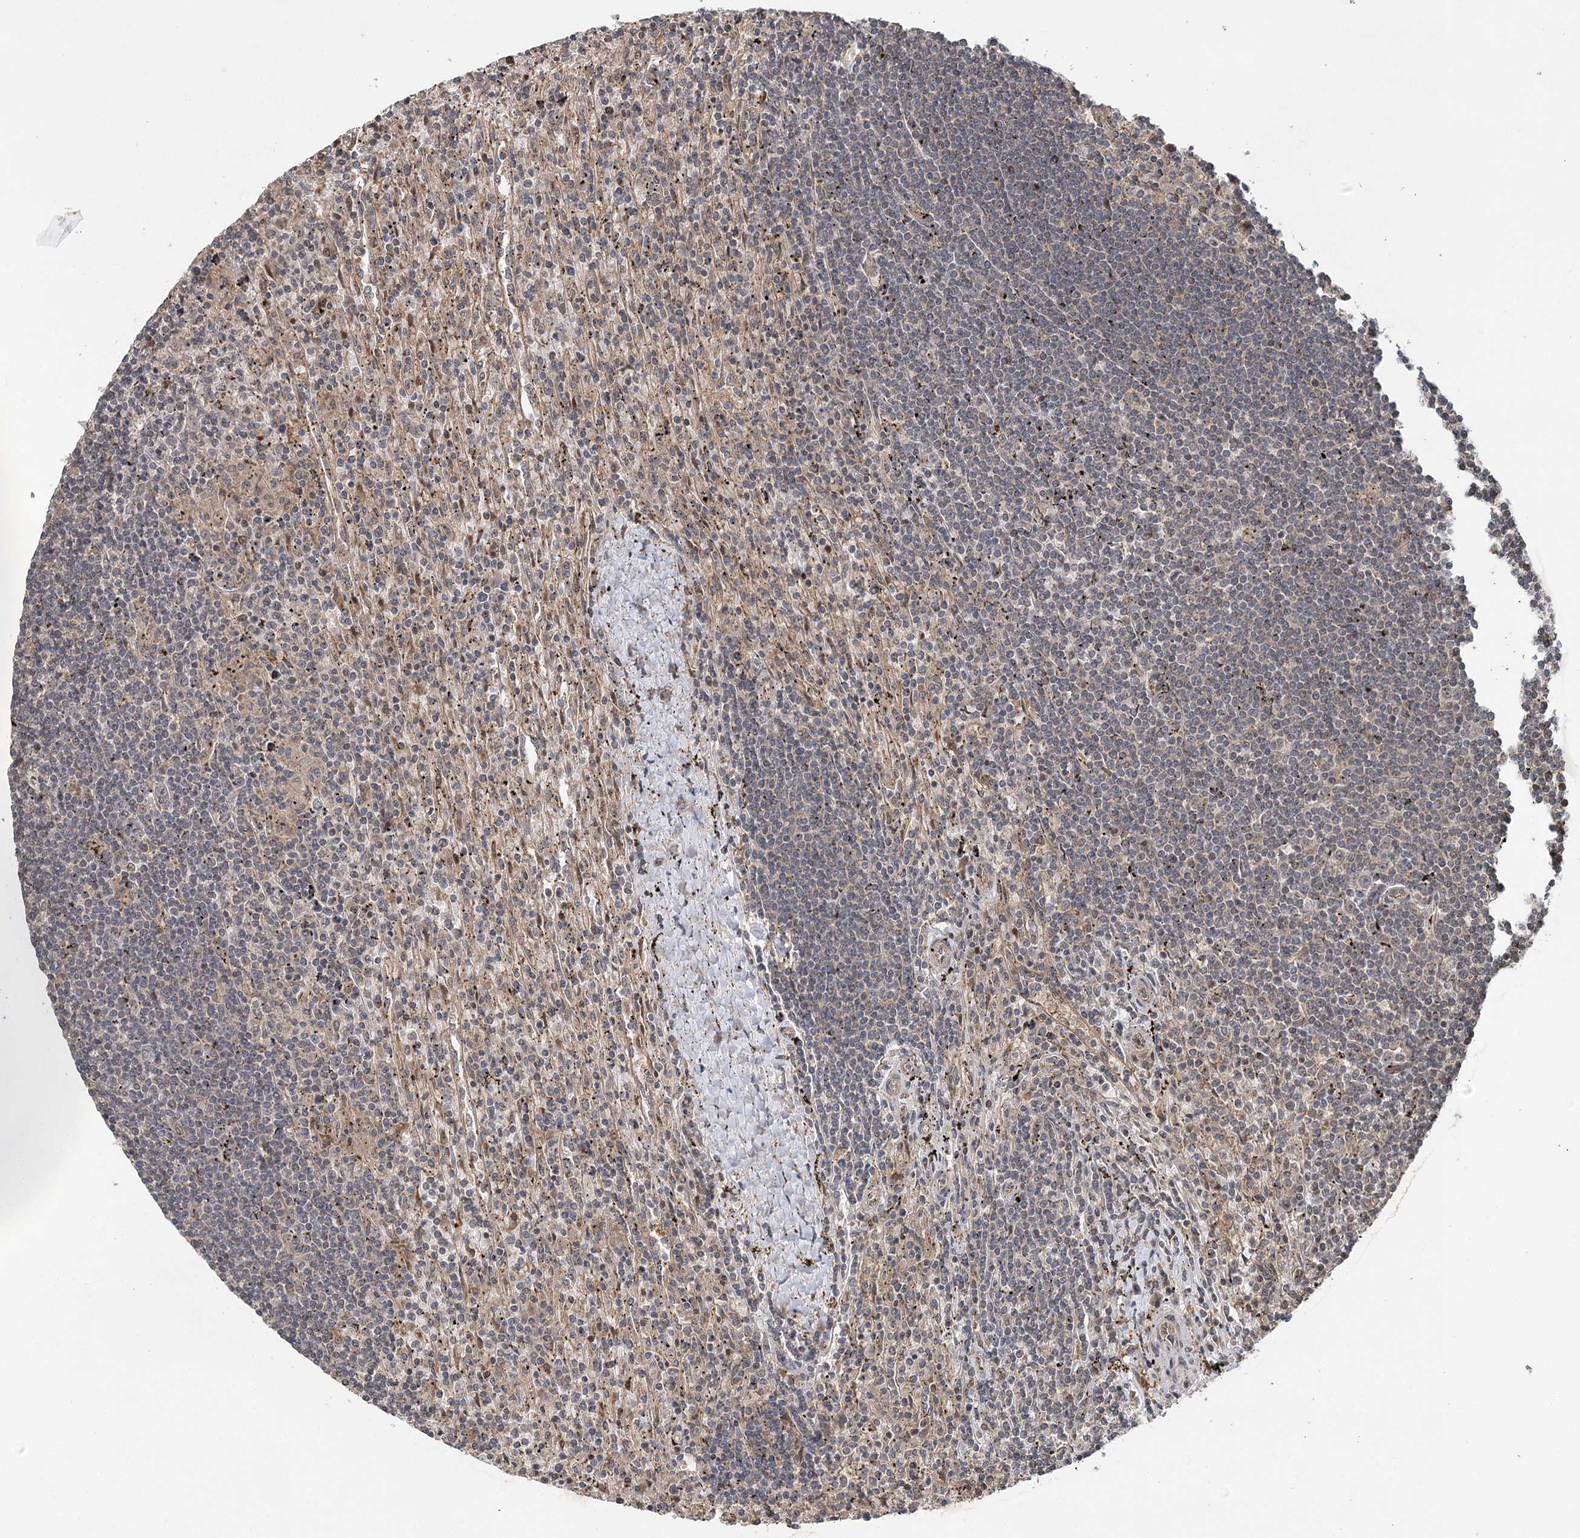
{"staining": {"intensity": "negative", "quantity": "none", "location": "none"}, "tissue": "lymphoma", "cell_type": "Tumor cells", "image_type": "cancer", "snomed": [{"axis": "morphology", "description": "Malignant lymphoma, non-Hodgkin's type, Low grade"}, {"axis": "topography", "description": "Spleen"}], "caption": "DAB immunohistochemical staining of lymphoma exhibits no significant positivity in tumor cells.", "gene": "INSIG2", "patient": {"sex": "male", "age": 76}}